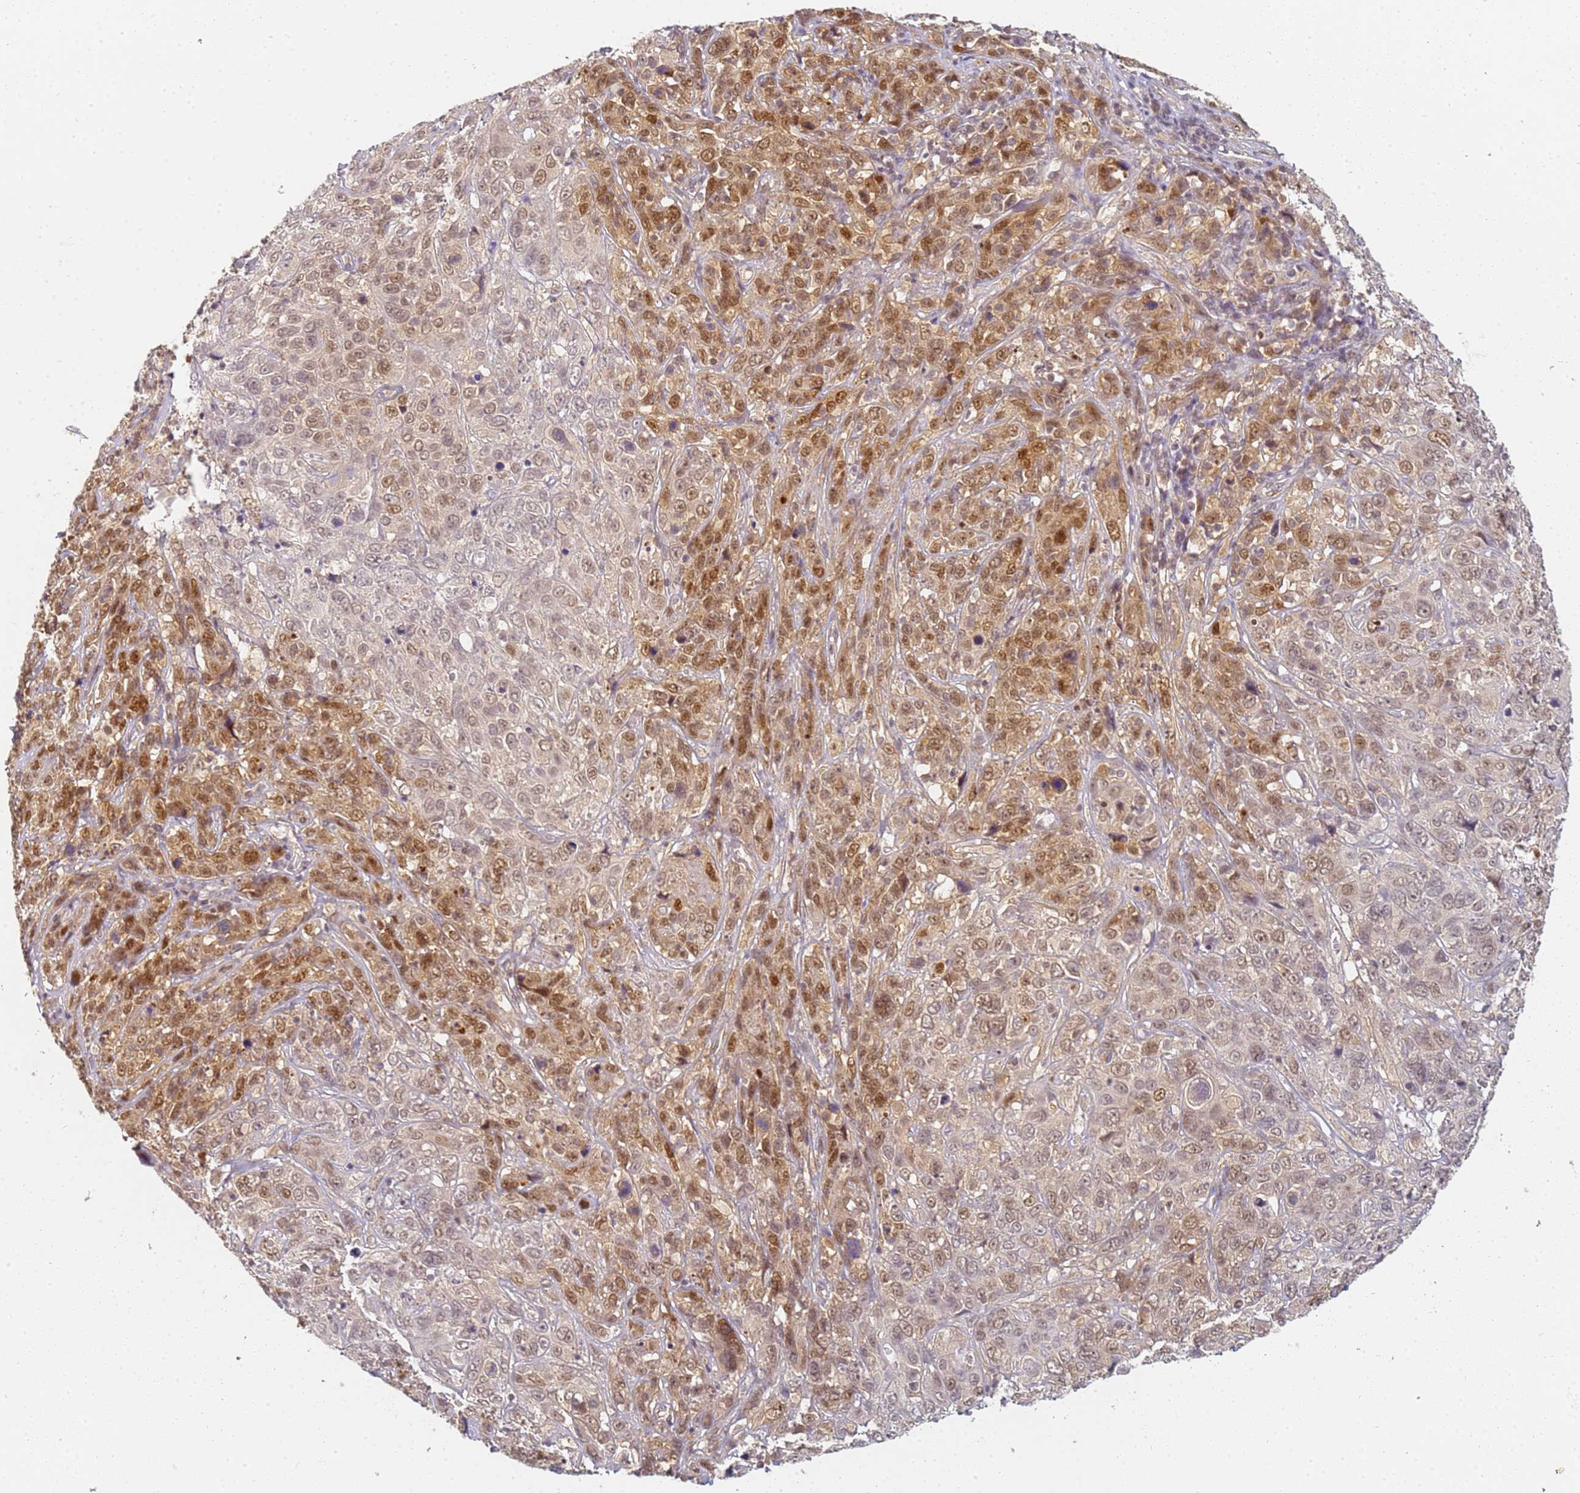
{"staining": {"intensity": "moderate", "quantity": ">75%", "location": "cytoplasmic/membranous,nuclear"}, "tissue": "cervical cancer", "cell_type": "Tumor cells", "image_type": "cancer", "snomed": [{"axis": "morphology", "description": "Squamous cell carcinoma, NOS"}, {"axis": "topography", "description": "Cervix"}], "caption": "Moderate cytoplasmic/membranous and nuclear protein staining is present in about >75% of tumor cells in cervical squamous cell carcinoma.", "gene": "HMCES", "patient": {"sex": "female", "age": 46}}